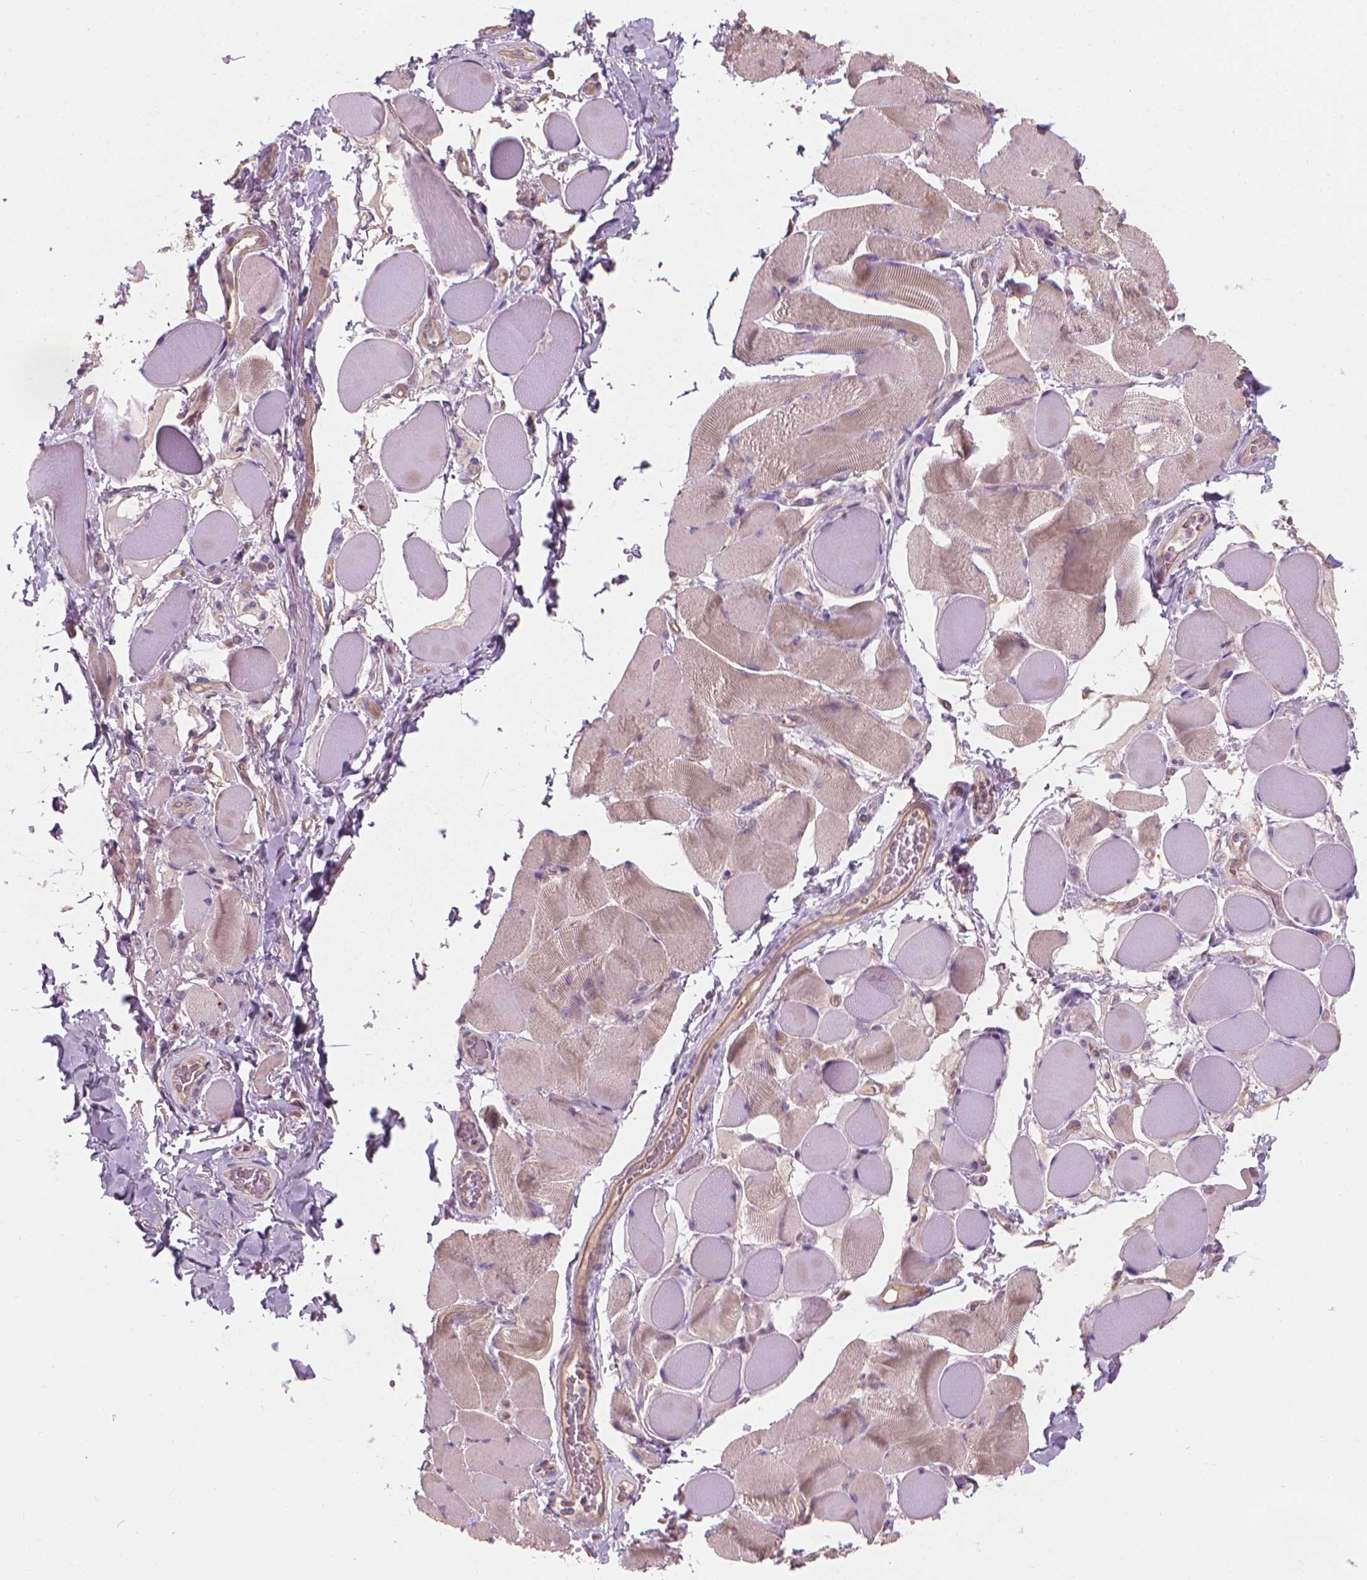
{"staining": {"intensity": "weak", "quantity": "<25%", "location": "cytoplasmic/membranous"}, "tissue": "skeletal muscle", "cell_type": "Myocytes", "image_type": "normal", "snomed": [{"axis": "morphology", "description": "Normal tissue, NOS"}, {"axis": "topography", "description": "Skeletal muscle"}, {"axis": "topography", "description": "Anal"}, {"axis": "topography", "description": "Peripheral nerve tissue"}], "caption": "The histopathology image demonstrates no significant positivity in myocytes of skeletal muscle.", "gene": "RIIAD1", "patient": {"sex": "male", "age": 53}}